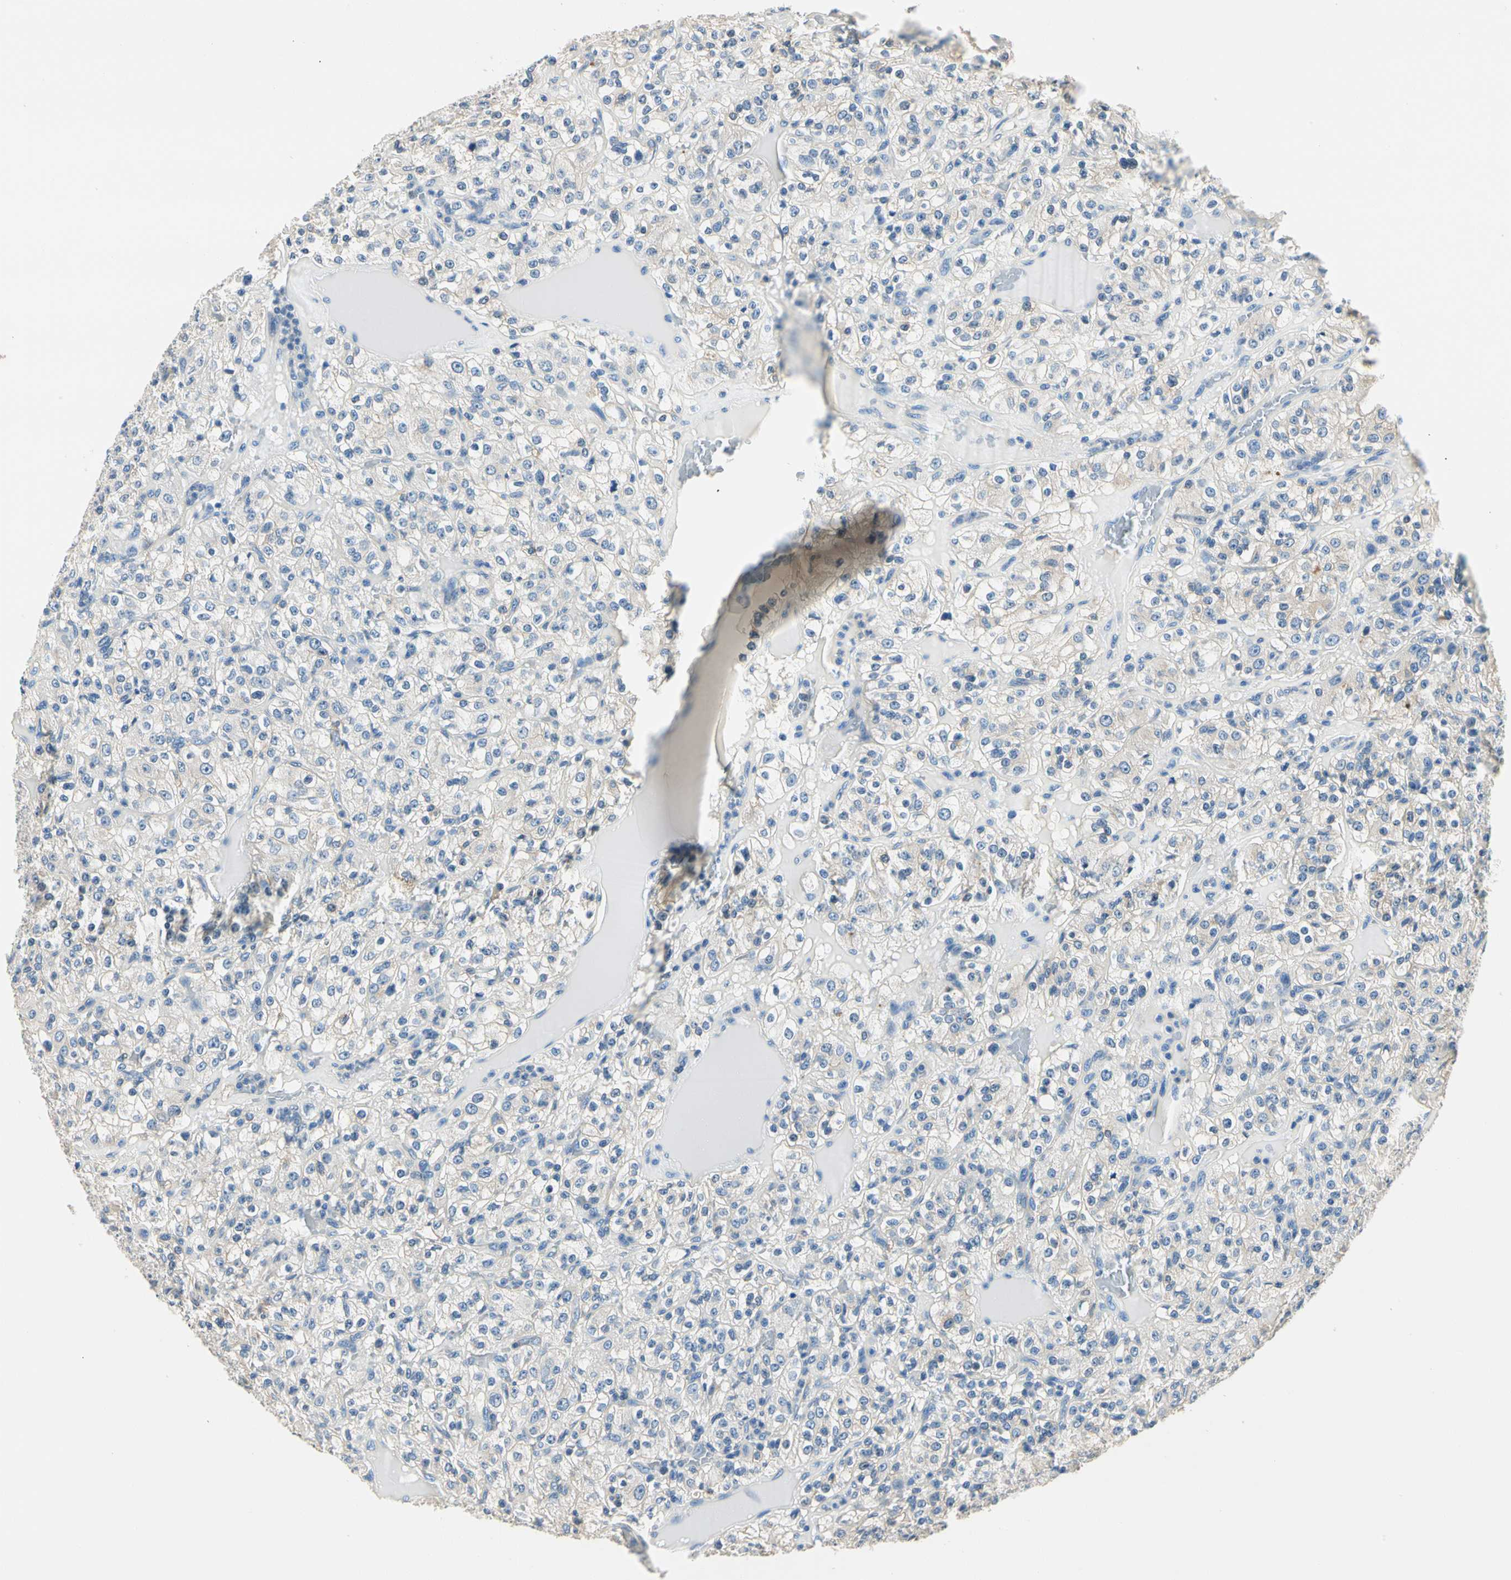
{"staining": {"intensity": "negative", "quantity": "none", "location": "none"}, "tissue": "renal cancer", "cell_type": "Tumor cells", "image_type": "cancer", "snomed": [{"axis": "morphology", "description": "Normal tissue, NOS"}, {"axis": "morphology", "description": "Adenocarcinoma, NOS"}, {"axis": "topography", "description": "Kidney"}], "caption": "Immunohistochemical staining of human renal cancer exhibits no significant staining in tumor cells.", "gene": "TGFBR3", "patient": {"sex": "female", "age": 72}}